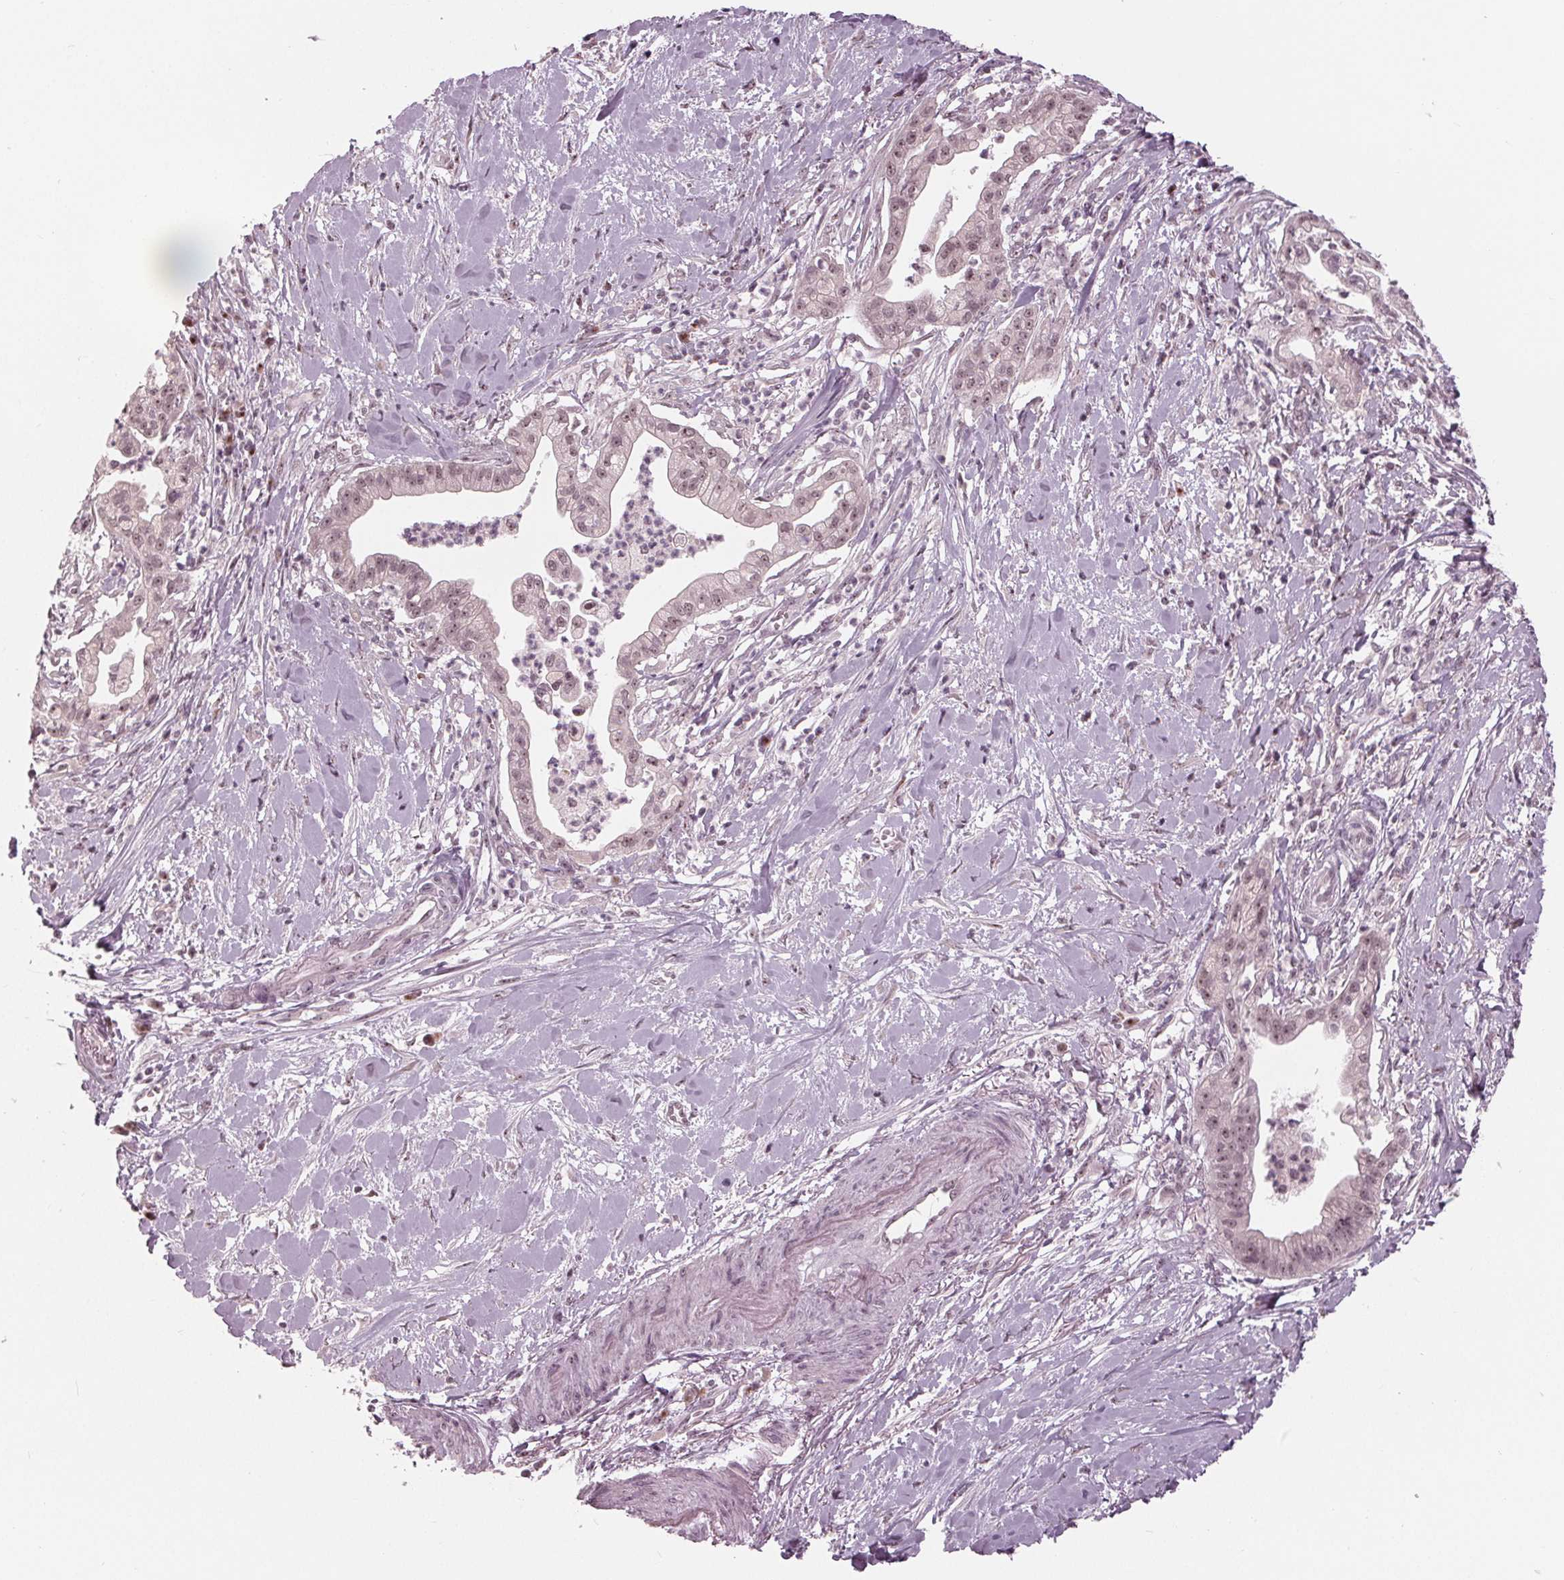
{"staining": {"intensity": "moderate", "quantity": "25%-75%", "location": "nuclear"}, "tissue": "pancreatic cancer", "cell_type": "Tumor cells", "image_type": "cancer", "snomed": [{"axis": "morphology", "description": "Normal tissue, NOS"}, {"axis": "morphology", "description": "Adenocarcinoma, NOS"}, {"axis": "topography", "description": "Lymph node"}, {"axis": "topography", "description": "Pancreas"}], "caption": "Protein expression analysis of adenocarcinoma (pancreatic) demonstrates moderate nuclear positivity in about 25%-75% of tumor cells.", "gene": "SLX4", "patient": {"sex": "female", "age": 58}}